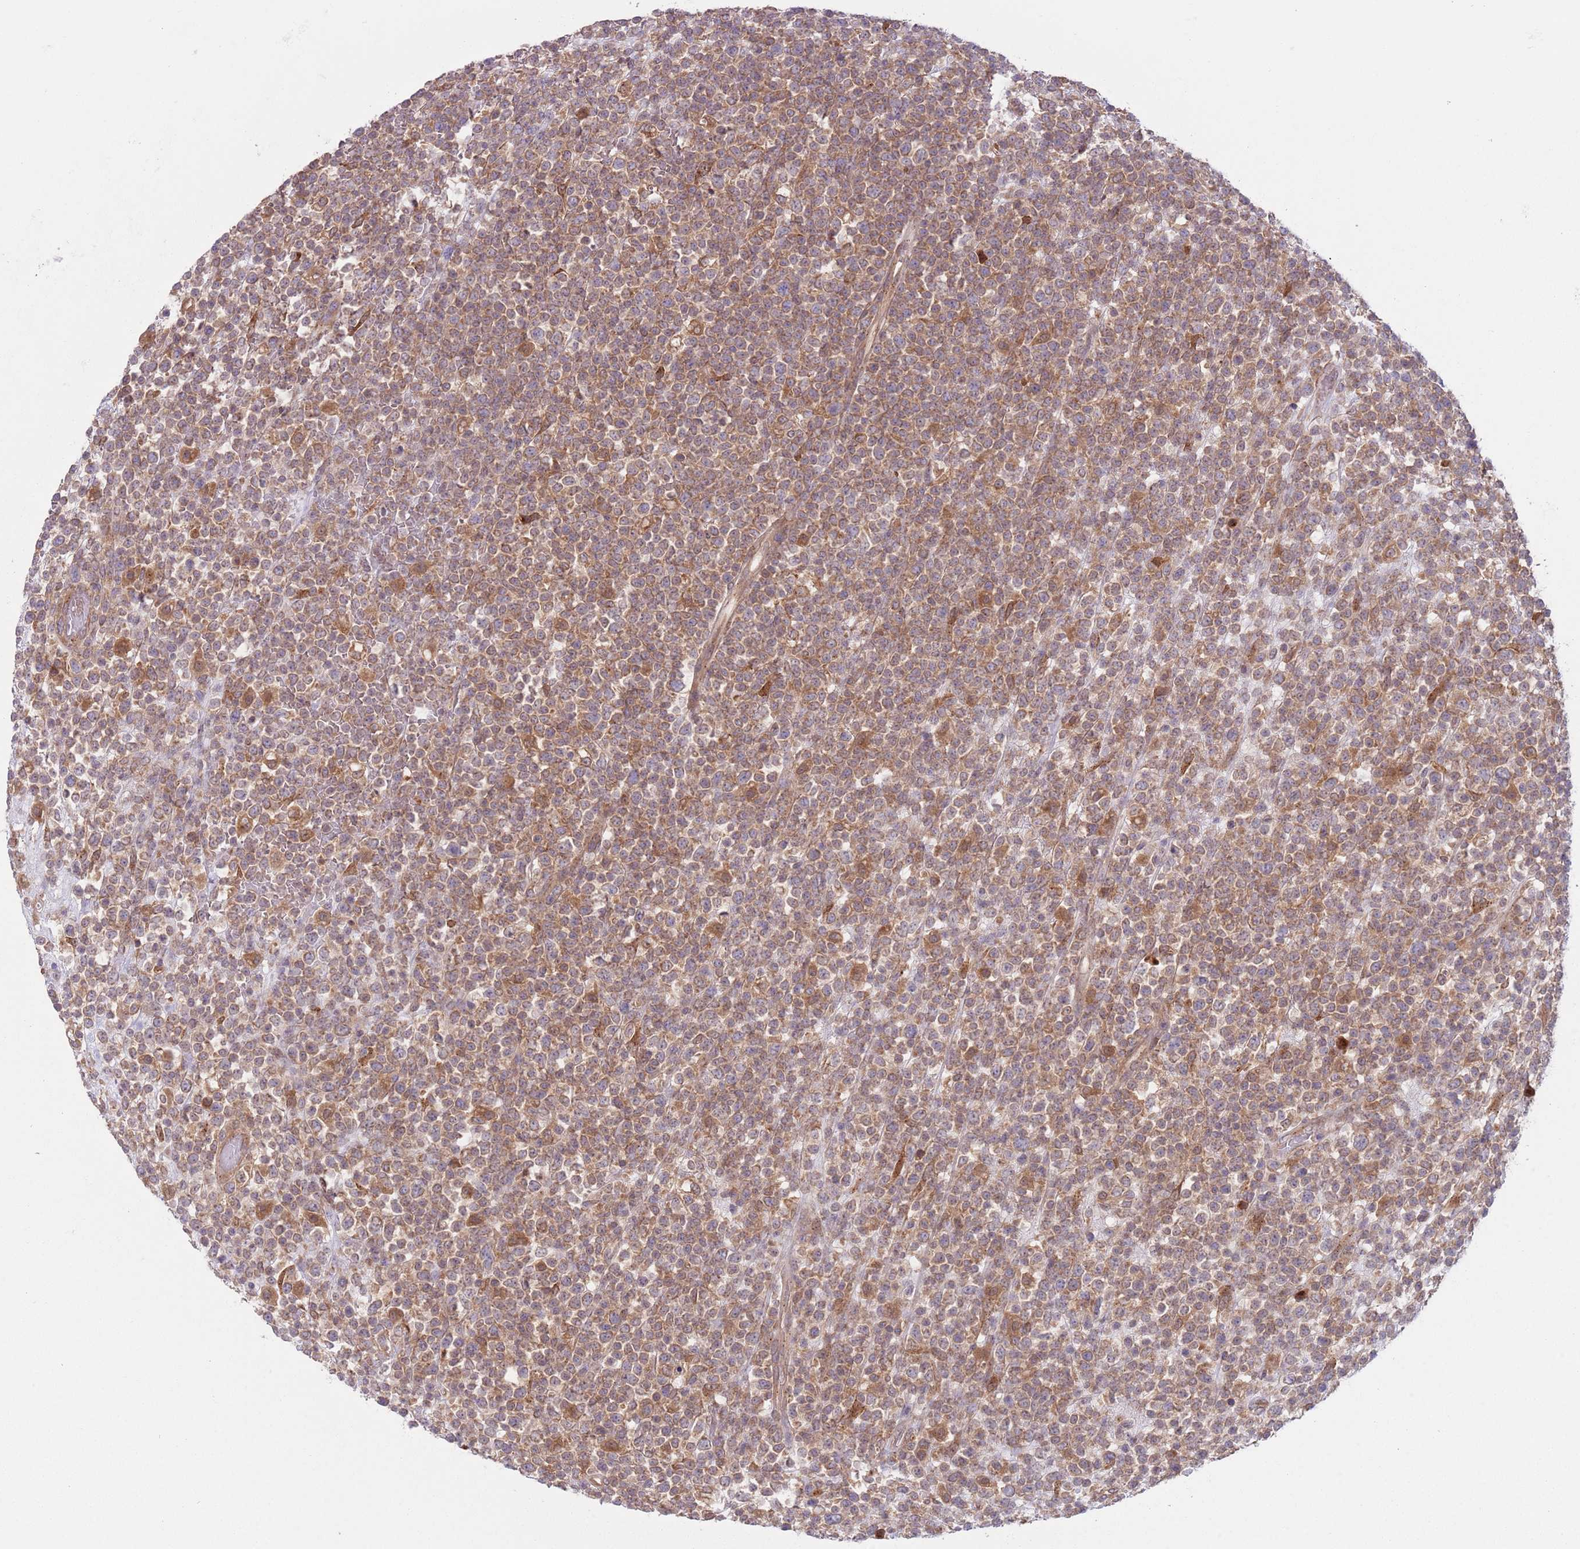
{"staining": {"intensity": "moderate", "quantity": ">75%", "location": "cytoplasmic/membranous"}, "tissue": "lymphoma", "cell_type": "Tumor cells", "image_type": "cancer", "snomed": [{"axis": "morphology", "description": "Malignant lymphoma, non-Hodgkin's type, High grade"}, {"axis": "topography", "description": "Colon"}], "caption": "Approximately >75% of tumor cells in malignant lymphoma, non-Hodgkin's type (high-grade) show moderate cytoplasmic/membranous protein expression as visualized by brown immunohistochemical staining.", "gene": "COPE", "patient": {"sex": "female", "age": 53}}